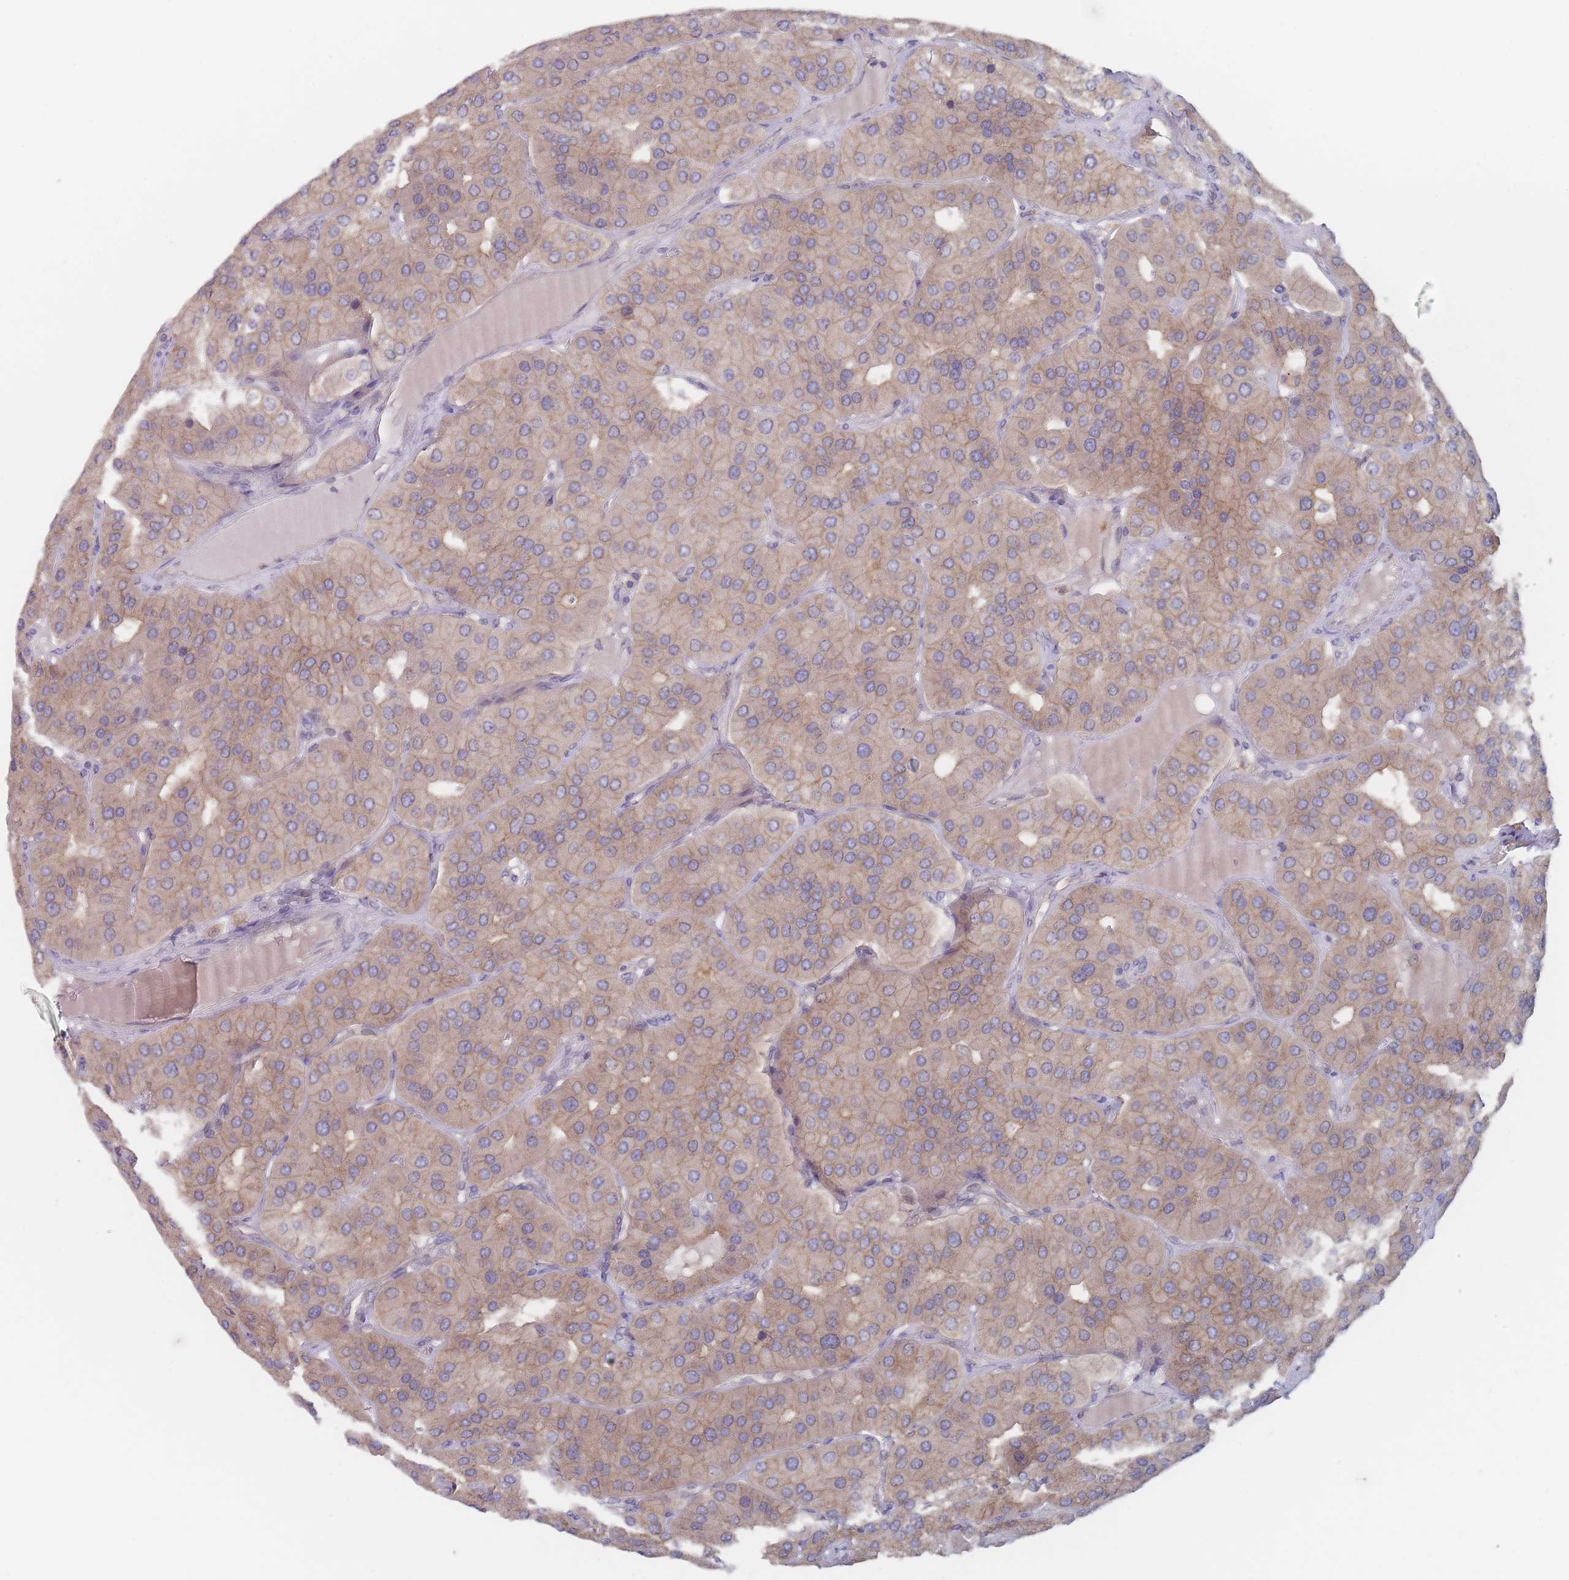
{"staining": {"intensity": "weak", "quantity": ">75%", "location": "cytoplasmic/membranous"}, "tissue": "parathyroid gland", "cell_type": "Glandular cells", "image_type": "normal", "snomed": [{"axis": "morphology", "description": "Normal tissue, NOS"}, {"axis": "morphology", "description": "Adenoma, NOS"}, {"axis": "topography", "description": "Parathyroid gland"}], "caption": "This histopathology image demonstrates immunohistochemistry staining of unremarkable human parathyroid gland, with low weak cytoplasmic/membranous positivity in about >75% of glandular cells.", "gene": "EFCC1", "patient": {"sex": "female", "age": 86}}